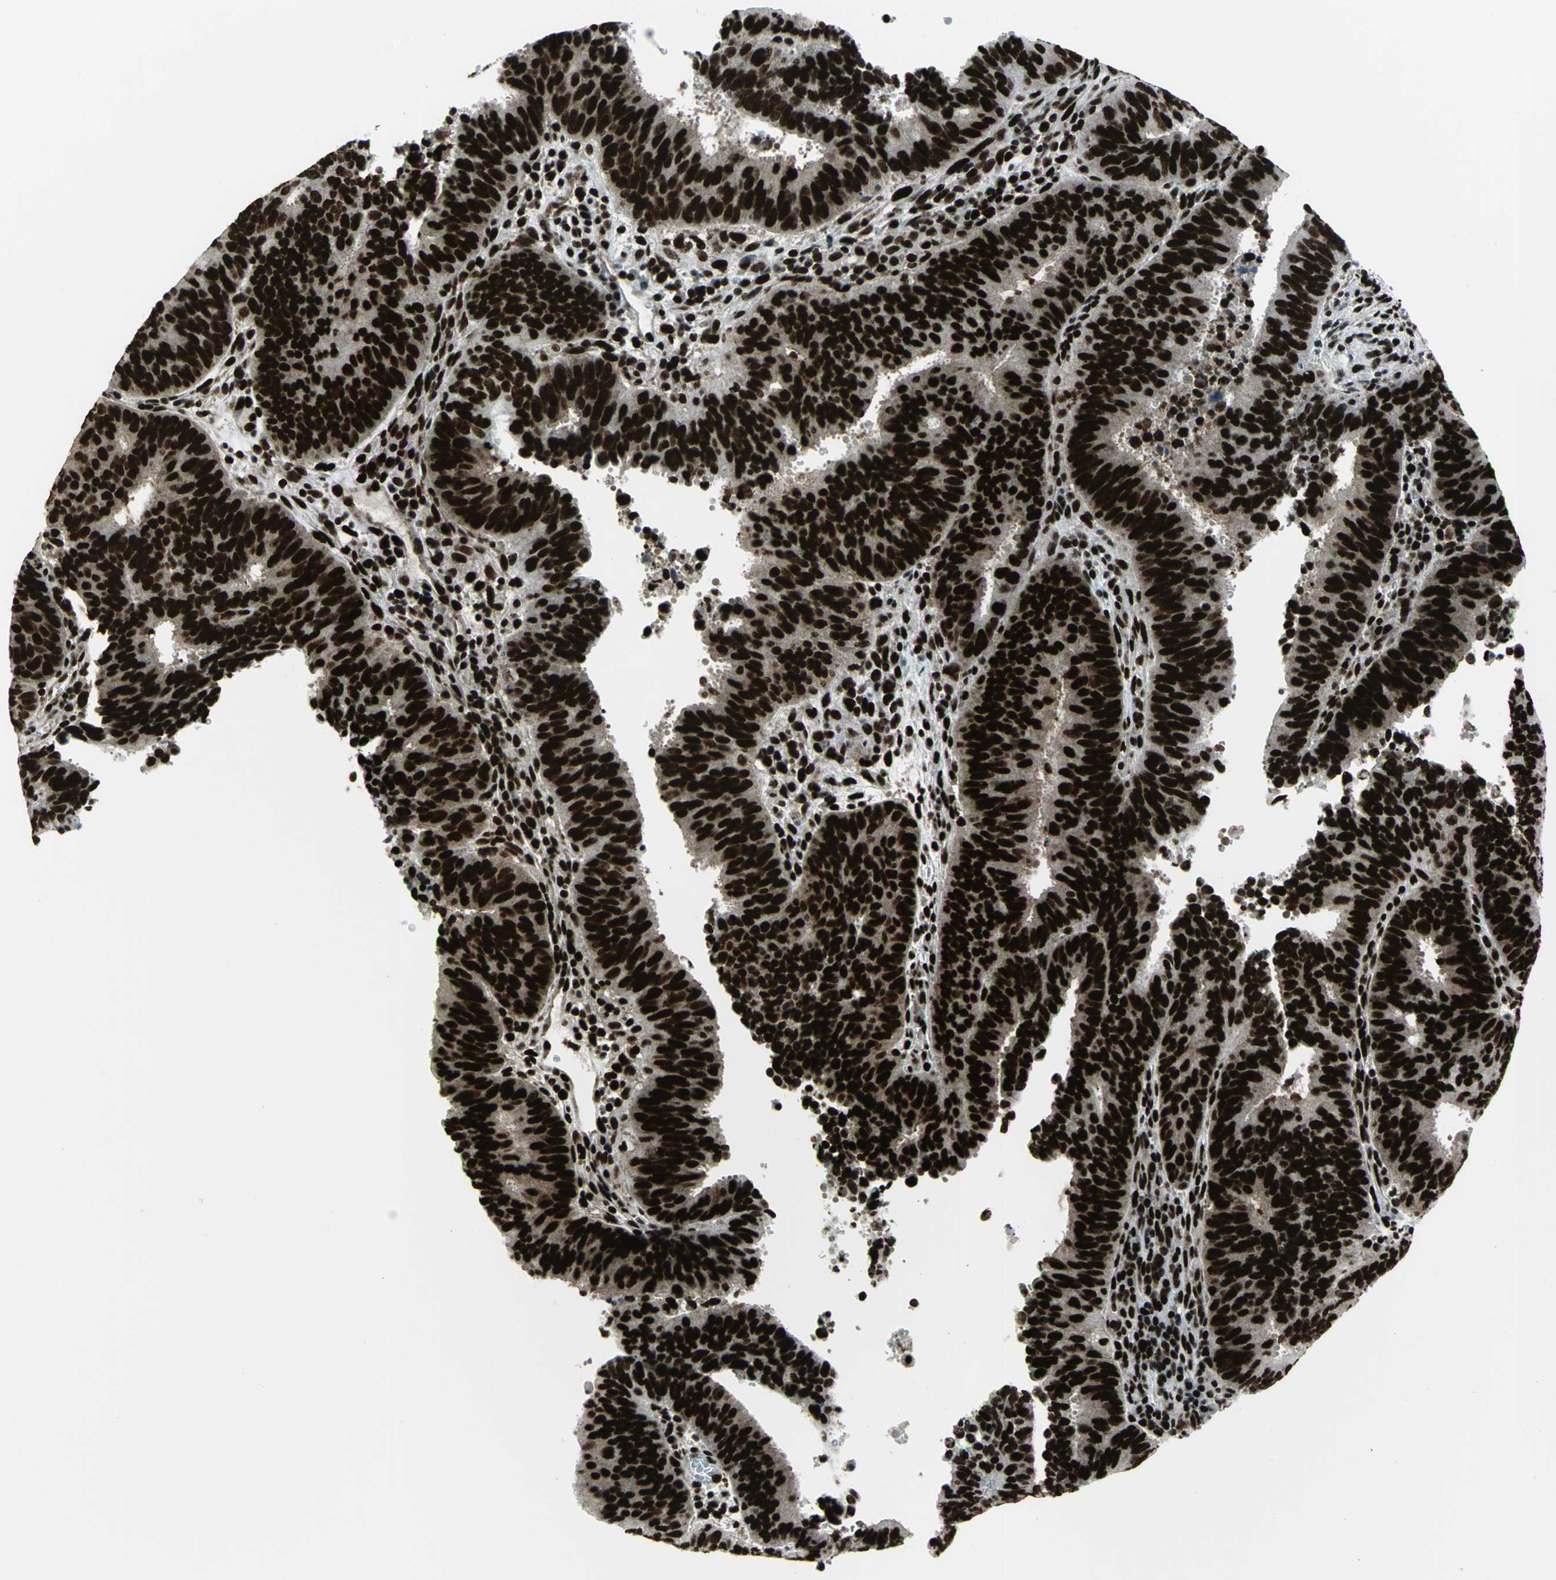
{"staining": {"intensity": "strong", "quantity": ">75%", "location": "nuclear"}, "tissue": "cervical cancer", "cell_type": "Tumor cells", "image_type": "cancer", "snomed": [{"axis": "morphology", "description": "Adenocarcinoma, NOS"}, {"axis": "topography", "description": "Cervix"}], "caption": "Immunohistochemistry (IHC) (DAB (3,3'-diaminobenzidine)) staining of human adenocarcinoma (cervical) reveals strong nuclear protein staining in approximately >75% of tumor cells.", "gene": "SMARCA4", "patient": {"sex": "female", "age": 44}}